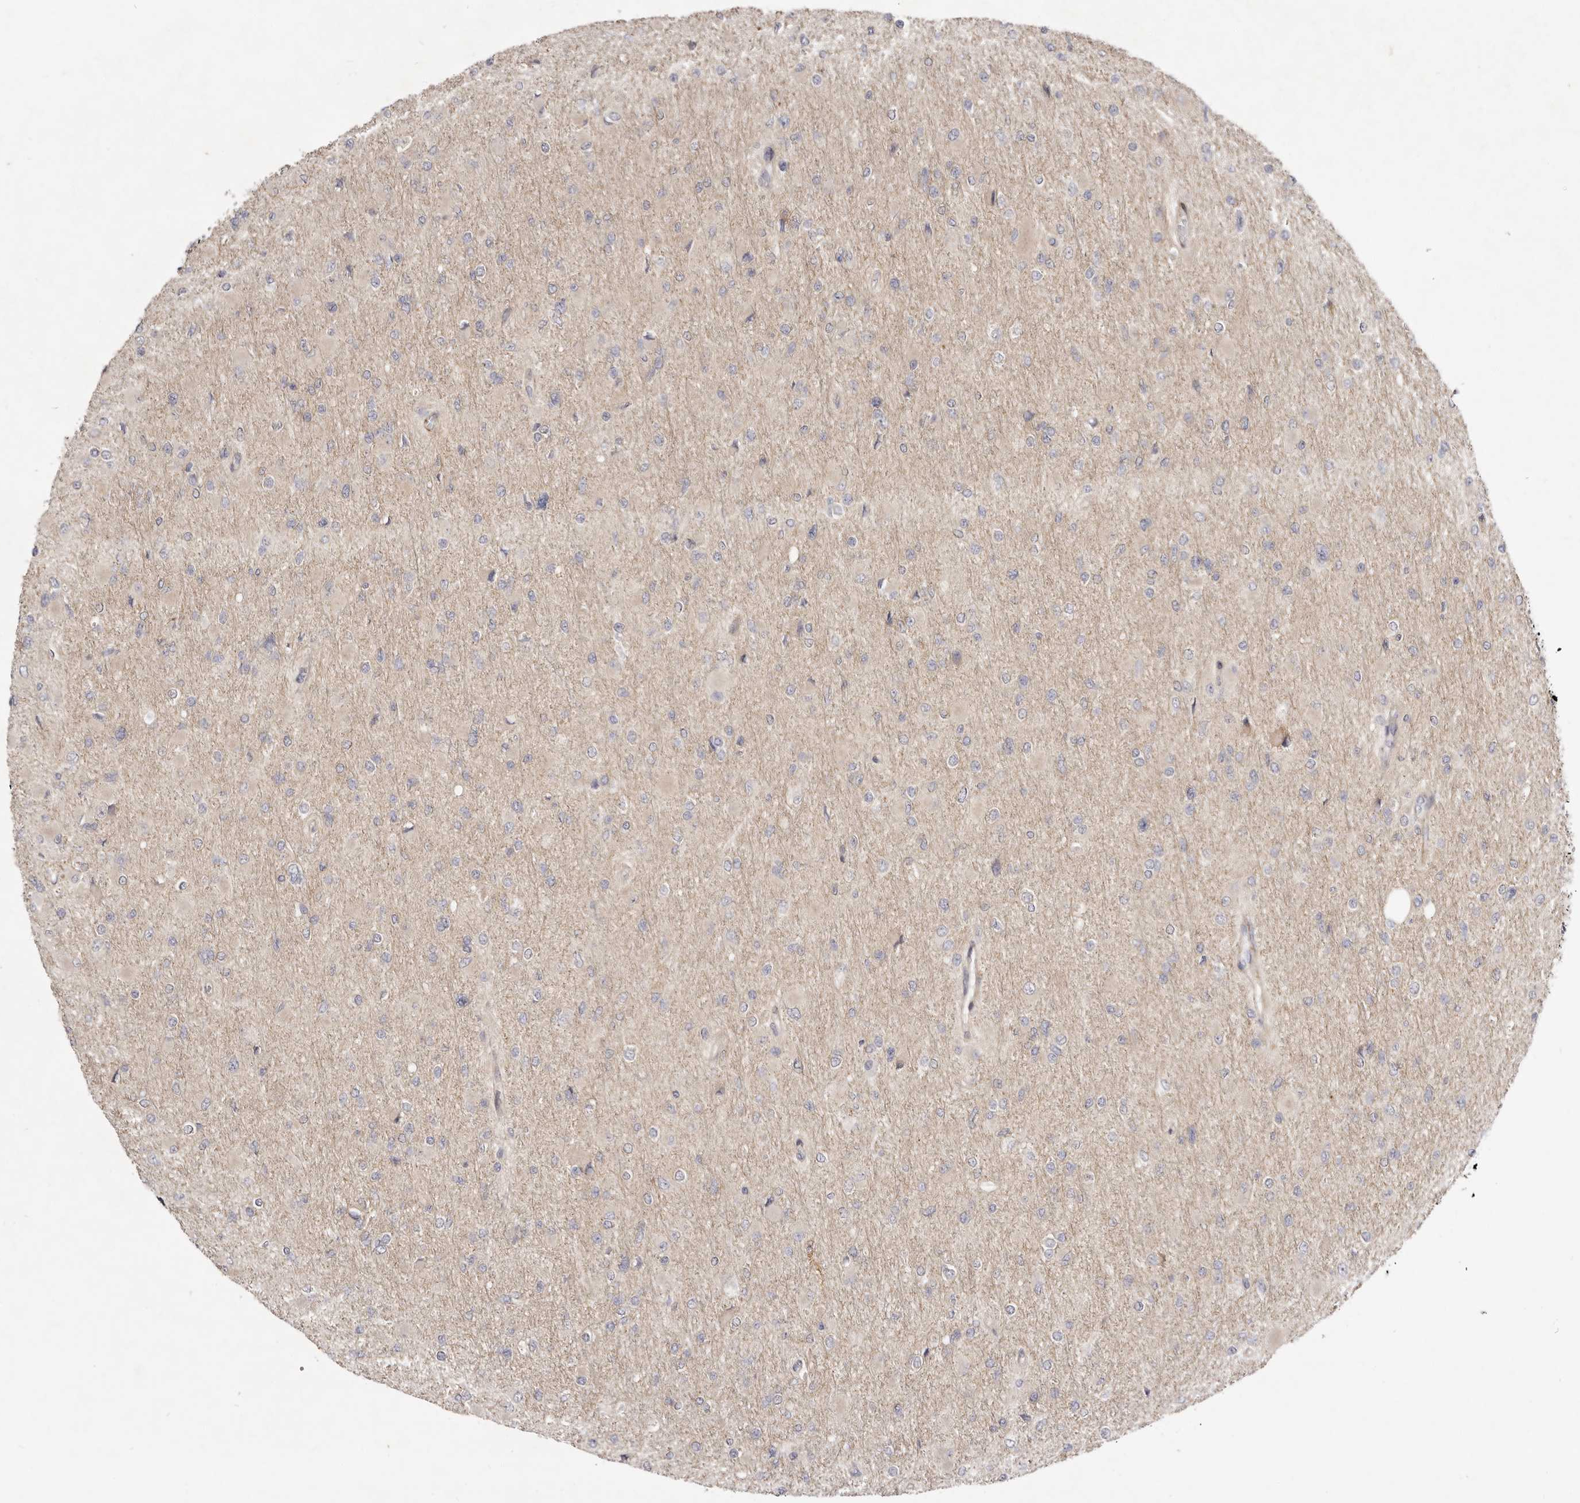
{"staining": {"intensity": "negative", "quantity": "none", "location": "none"}, "tissue": "glioma", "cell_type": "Tumor cells", "image_type": "cancer", "snomed": [{"axis": "morphology", "description": "Glioma, malignant, High grade"}, {"axis": "topography", "description": "Cerebral cortex"}], "caption": "This is an immunohistochemistry photomicrograph of human malignant glioma (high-grade). There is no positivity in tumor cells.", "gene": "ADAMTS9", "patient": {"sex": "female", "age": 36}}